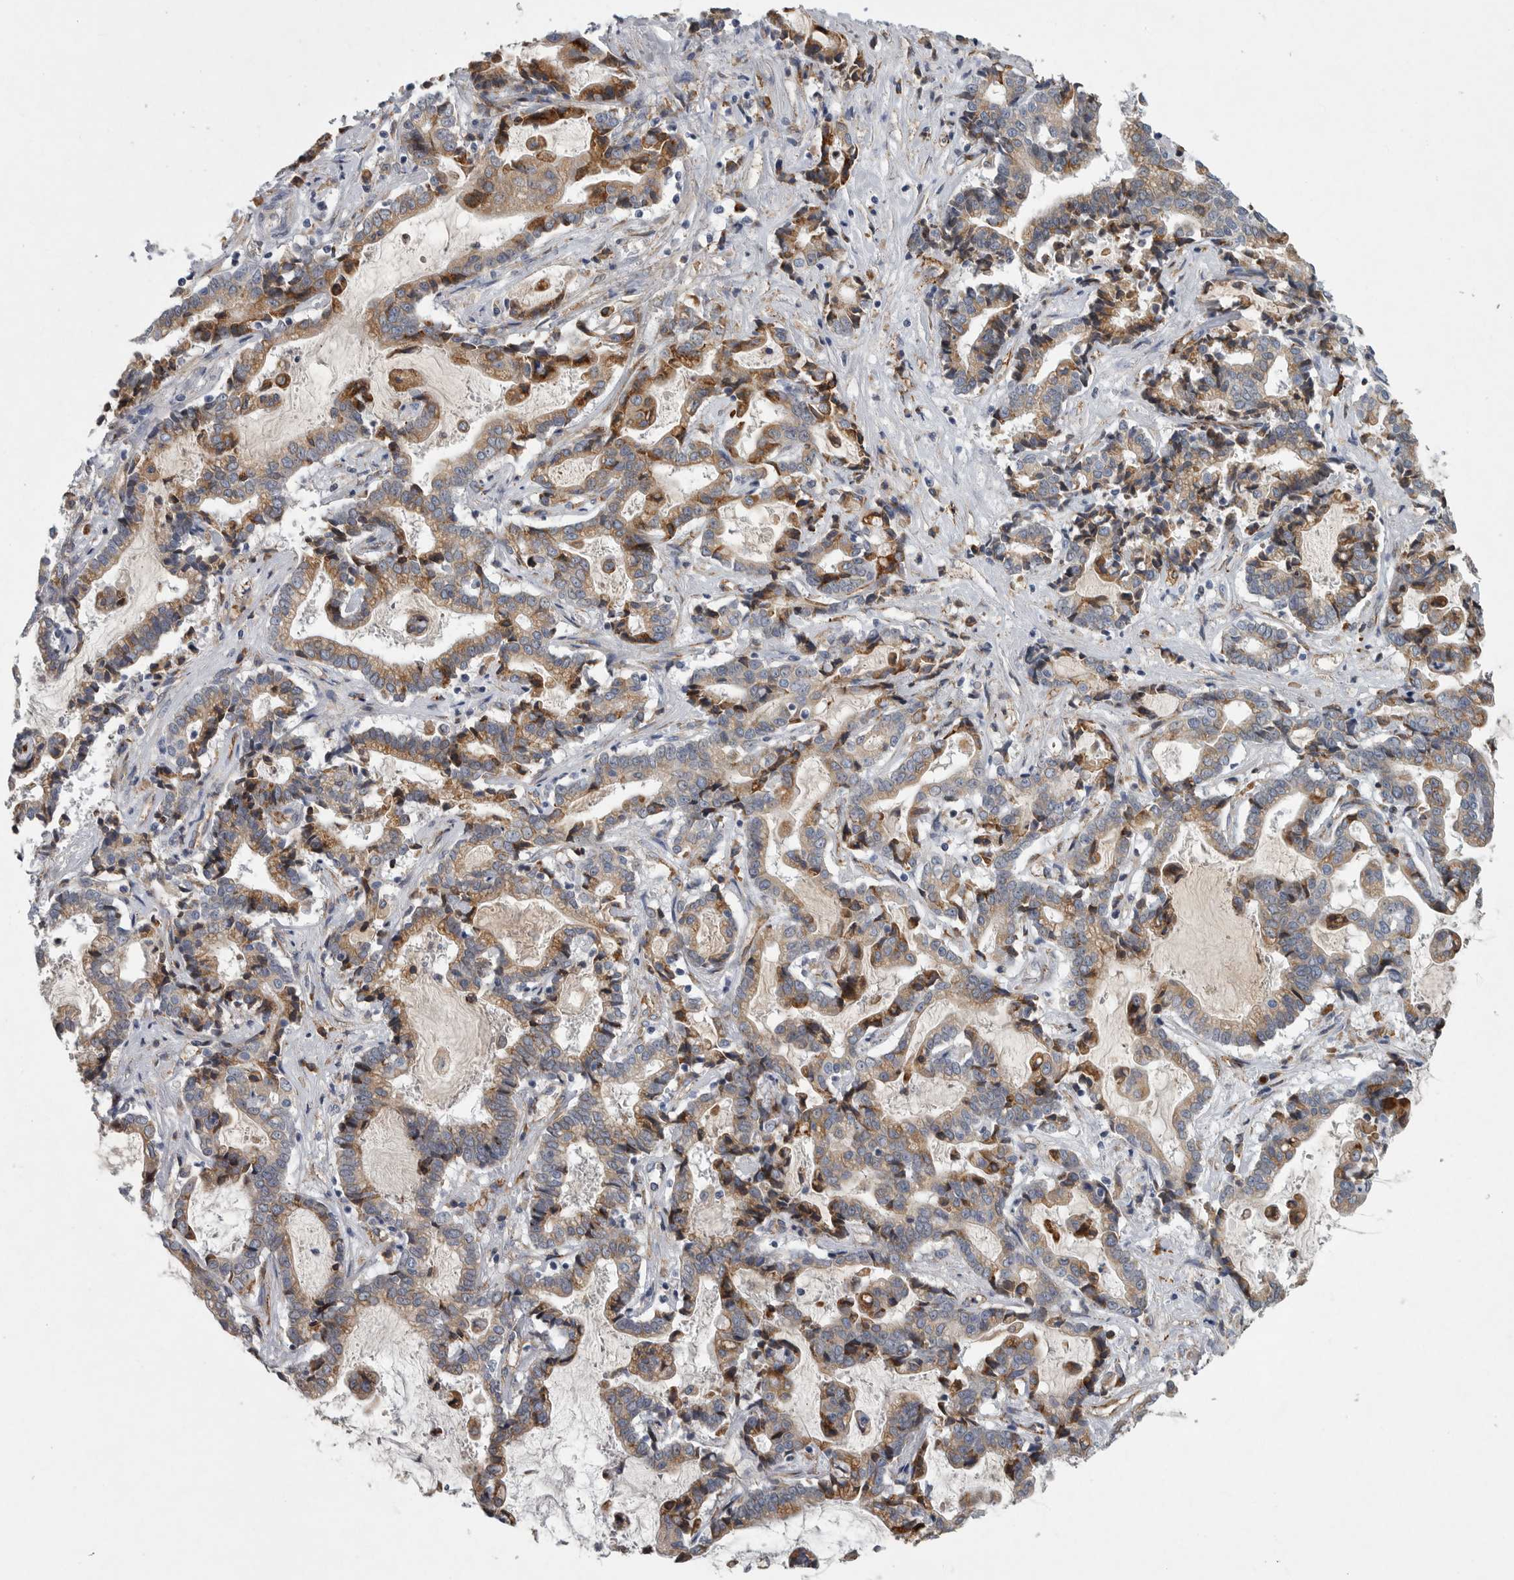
{"staining": {"intensity": "moderate", "quantity": ">75%", "location": "cytoplasmic/membranous"}, "tissue": "liver cancer", "cell_type": "Tumor cells", "image_type": "cancer", "snomed": [{"axis": "morphology", "description": "Cholangiocarcinoma"}, {"axis": "topography", "description": "Liver"}], "caption": "Brown immunohistochemical staining in human liver cancer (cholangiocarcinoma) shows moderate cytoplasmic/membranous expression in about >75% of tumor cells. The staining was performed using DAB (3,3'-diaminobenzidine) to visualize the protein expression in brown, while the nuclei were stained in blue with hematoxylin (Magnification: 20x).", "gene": "MINPP1", "patient": {"sex": "male", "age": 57}}